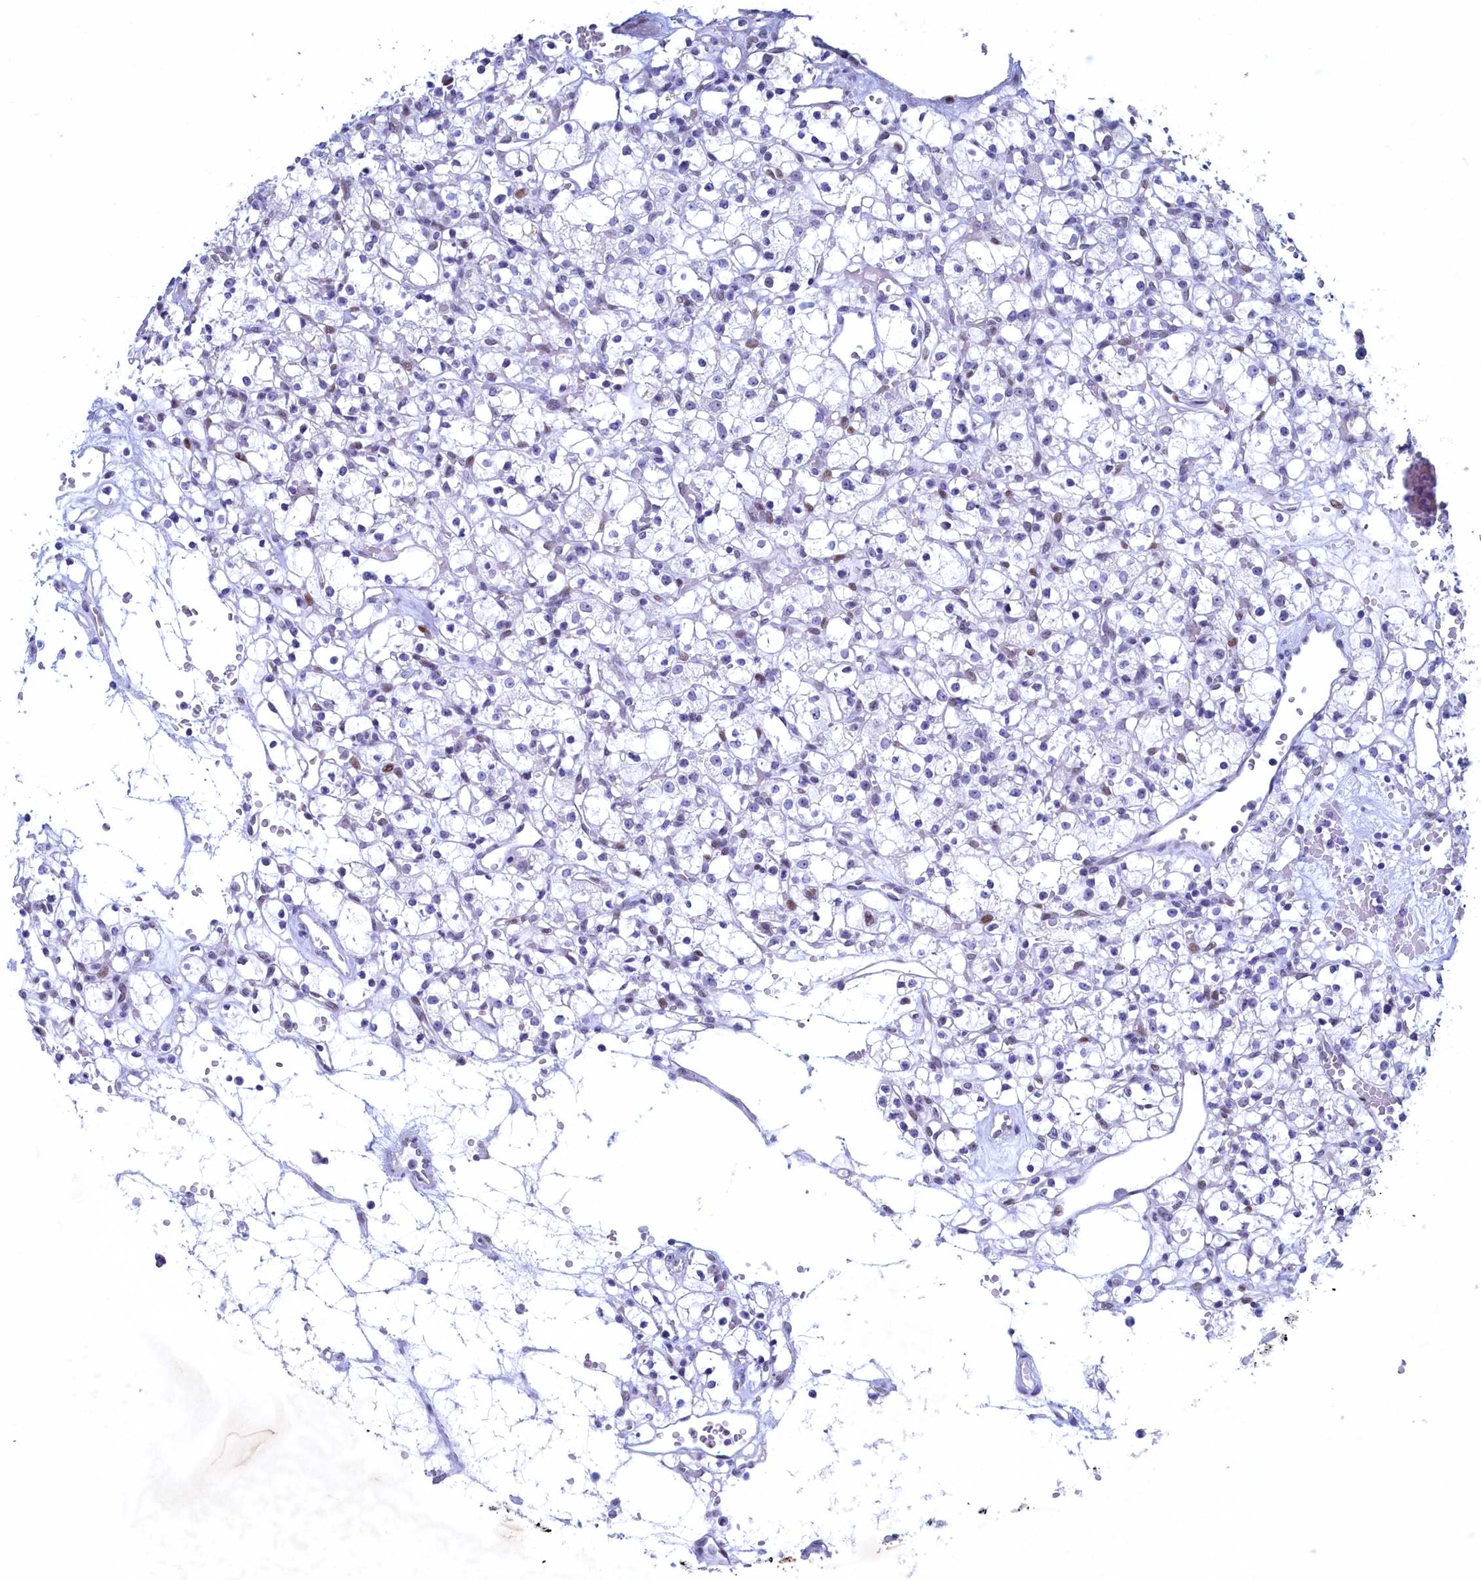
{"staining": {"intensity": "weak", "quantity": "<25%", "location": "nuclear"}, "tissue": "renal cancer", "cell_type": "Tumor cells", "image_type": "cancer", "snomed": [{"axis": "morphology", "description": "Adenocarcinoma, NOS"}, {"axis": "topography", "description": "Kidney"}], "caption": "Renal adenocarcinoma stained for a protein using immunohistochemistry demonstrates no positivity tumor cells.", "gene": "WDR76", "patient": {"sex": "female", "age": 59}}